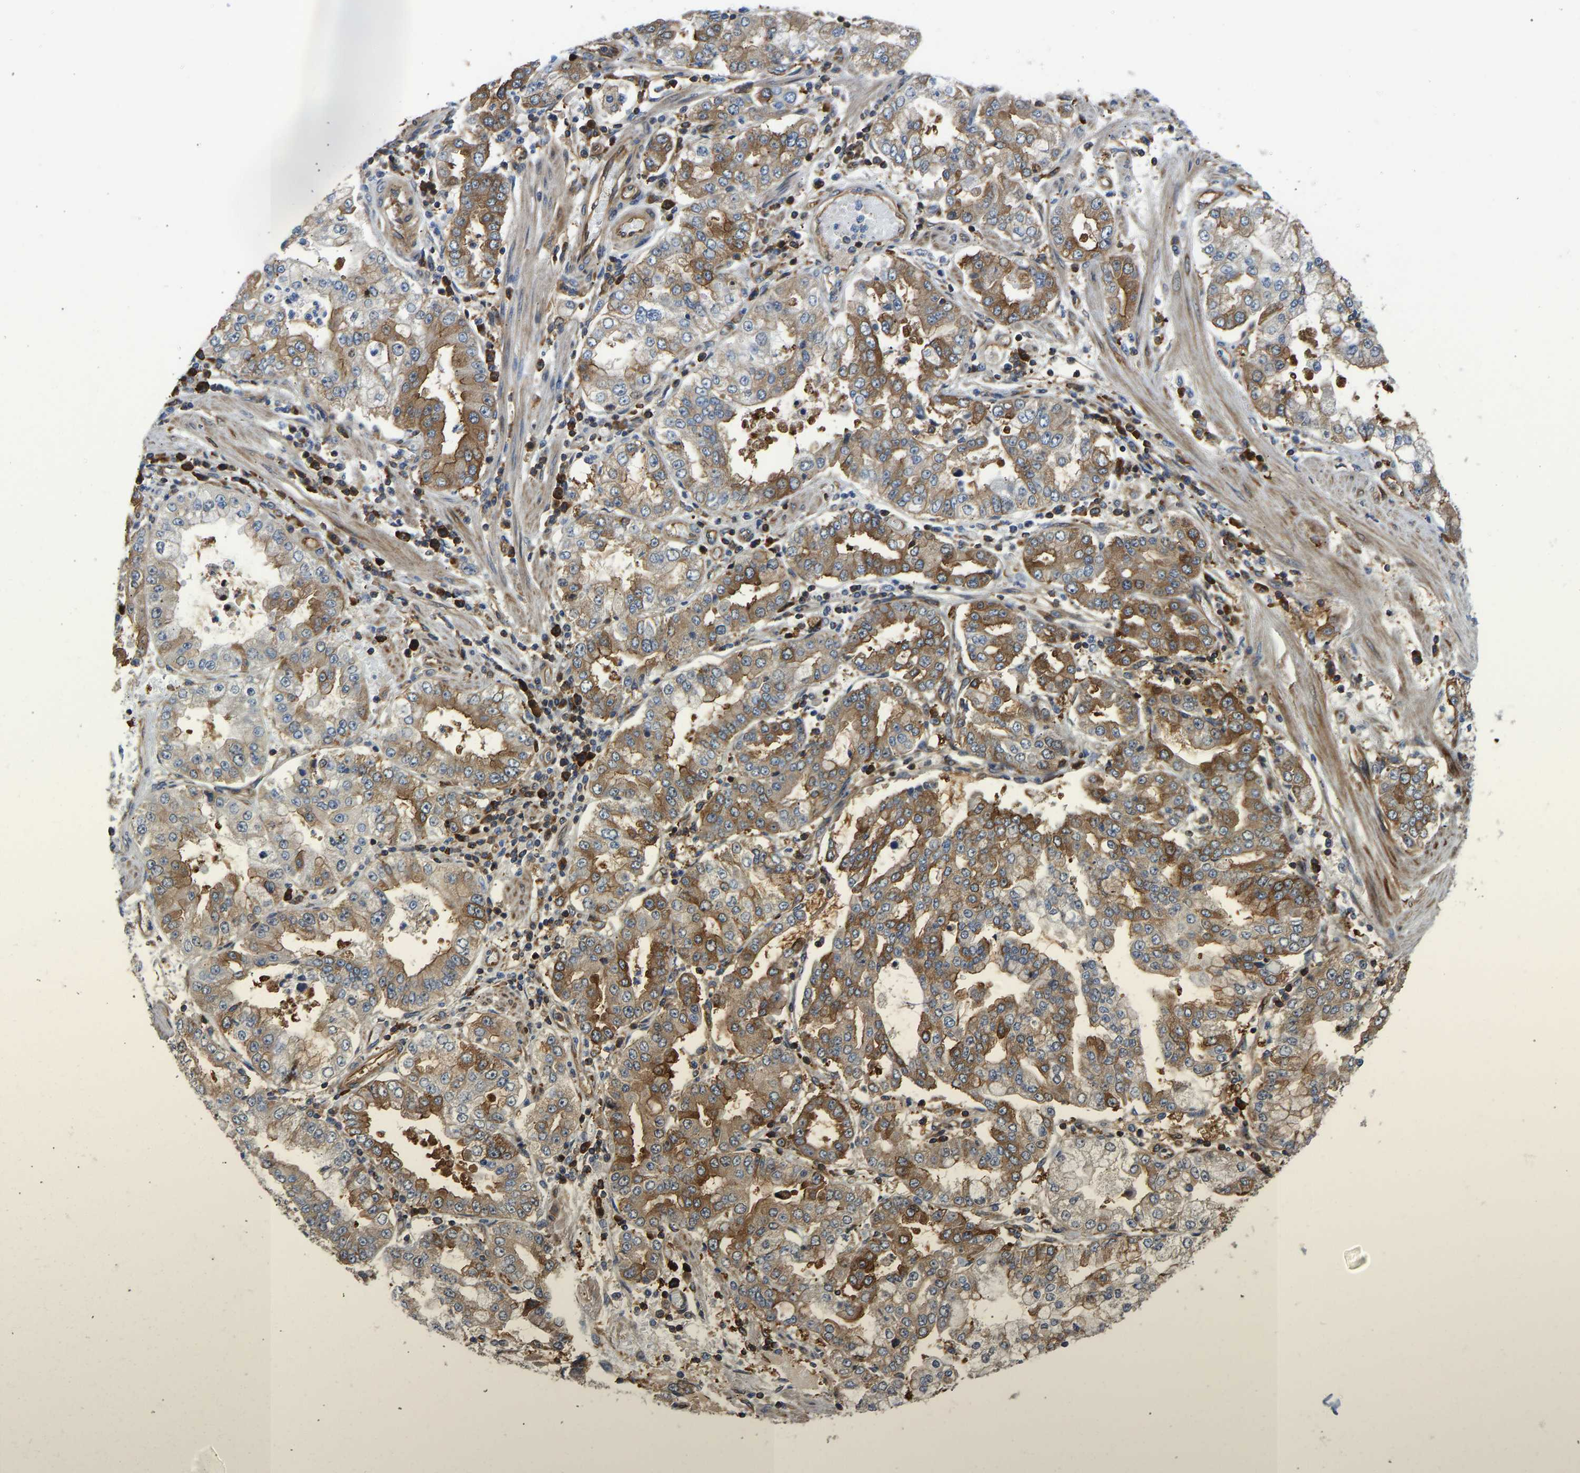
{"staining": {"intensity": "moderate", "quantity": ">75%", "location": "cytoplasmic/membranous"}, "tissue": "stomach cancer", "cell_type": "Tumor cells", "image_type": "cancer", "snomed": [{"axis": "morphology", "description": "Adenocarcinoma, NOS"}, {"axis": "topography", "description": "Stomach"}], "caption": "Immunohistochemistry micrograph of stomach cancer stained for a protein (brown), which displays medium levels of moderate cytoplasmic/membranous staining in approximately >75% of tumor cells.", "gene": "RASGRF2", "patient": {"sex": "male", "age": 76}}